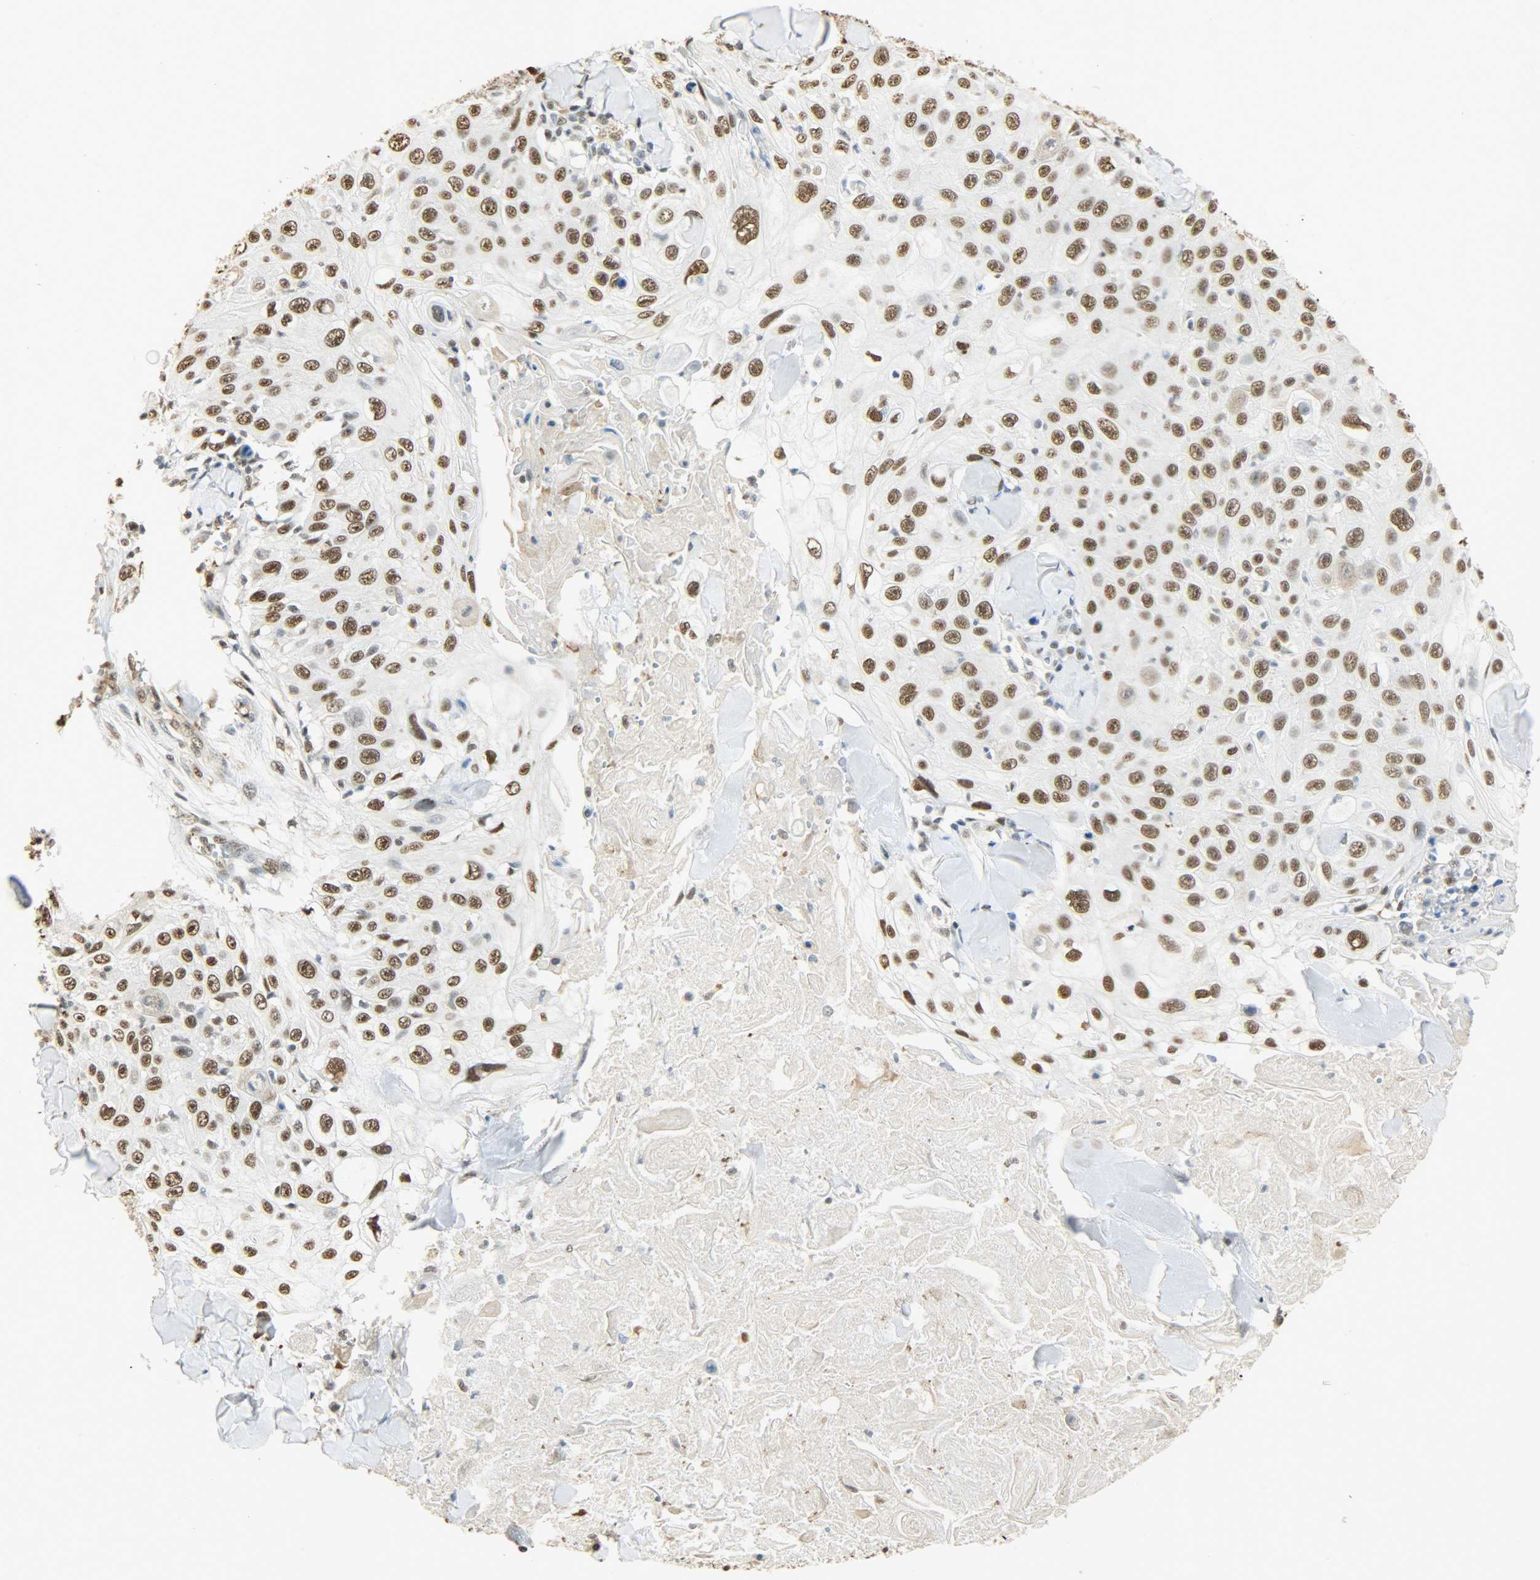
{"staining": {"intensity": "moderate", "quantity": ">75%", "location": "nuclear"}, "tissue": "skin cancer", "cell_type": "Tumor cells", "image_type": "cancer", "snomed": [{"axis": "morphology", "description": "Squamous cell carcinoma, NOS"}, {"axis": "topography", "description": "Skin"}], "caption": "Skin cancer (squamous cell carcinoma) stained with a brown dye shows moderate nuclear positive expression in about >75% of tumor cells.", "gene": "NGFR", "patient": {"sex": "male", "age": 86}}